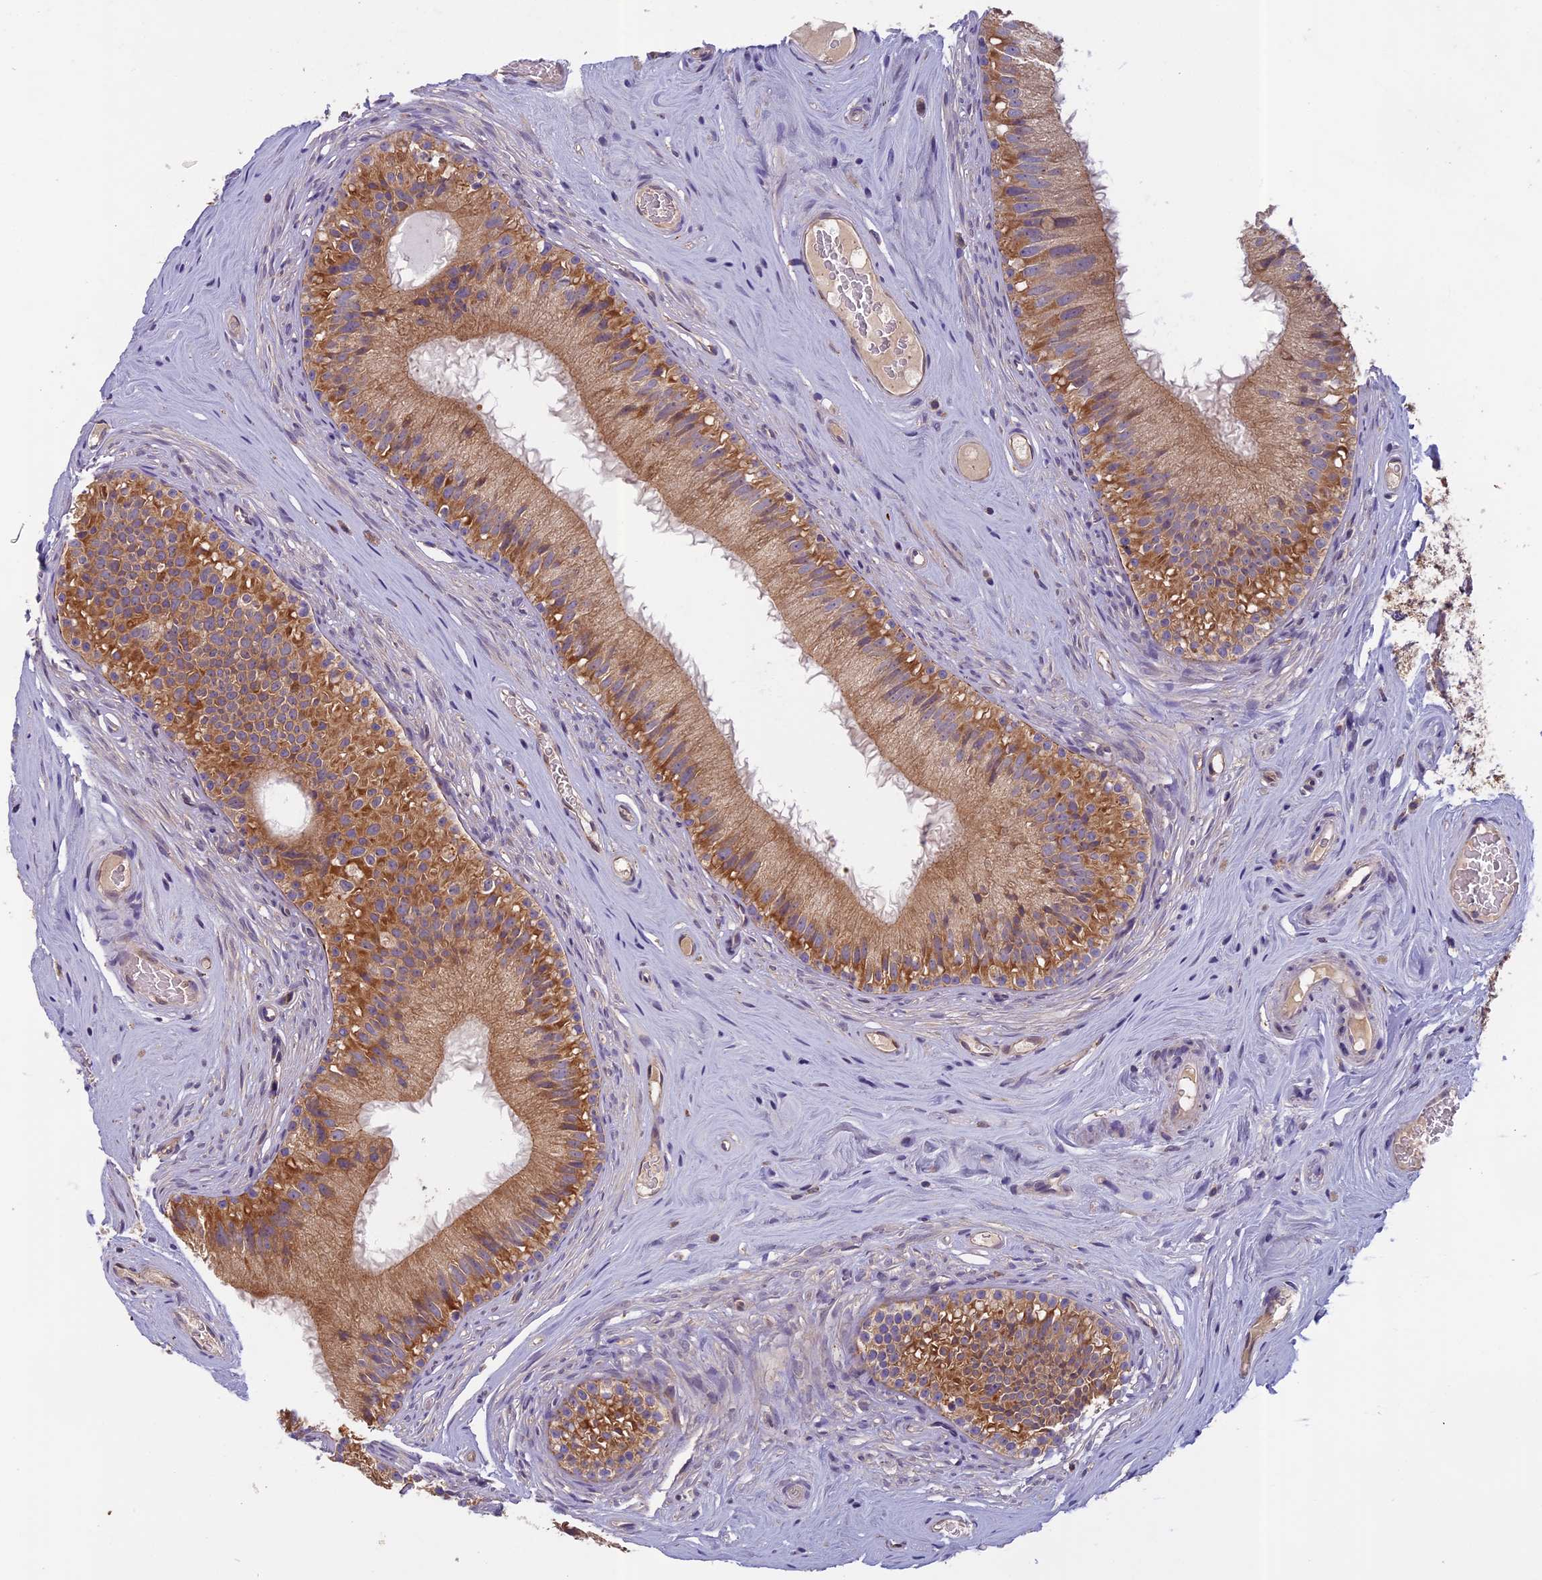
{"staining": {"intensity": "moderate", "quantity": "25%-75%", "location": "cytoplasmic/membranous"}, "tissue": "epididymis", "cell_type": "Glandular cells", "image_type": "normal", "snomed": [{"axis": "morphology", "description": "Normal tissue, NOS"}, {"axis": "topography", "description": "Epididymis"}], "caption": "A histopathology image of human epididymis stained for a protein demonstrates moderate cytoplasmic/membranous brown staining in glandular cells. Using DAB (brown) and hematoxylin (blue) stains, captured at high magnification using brightfield microscopy.", "gene": "SEMA7A", "patient": {"sex": "male", "age": 45}}